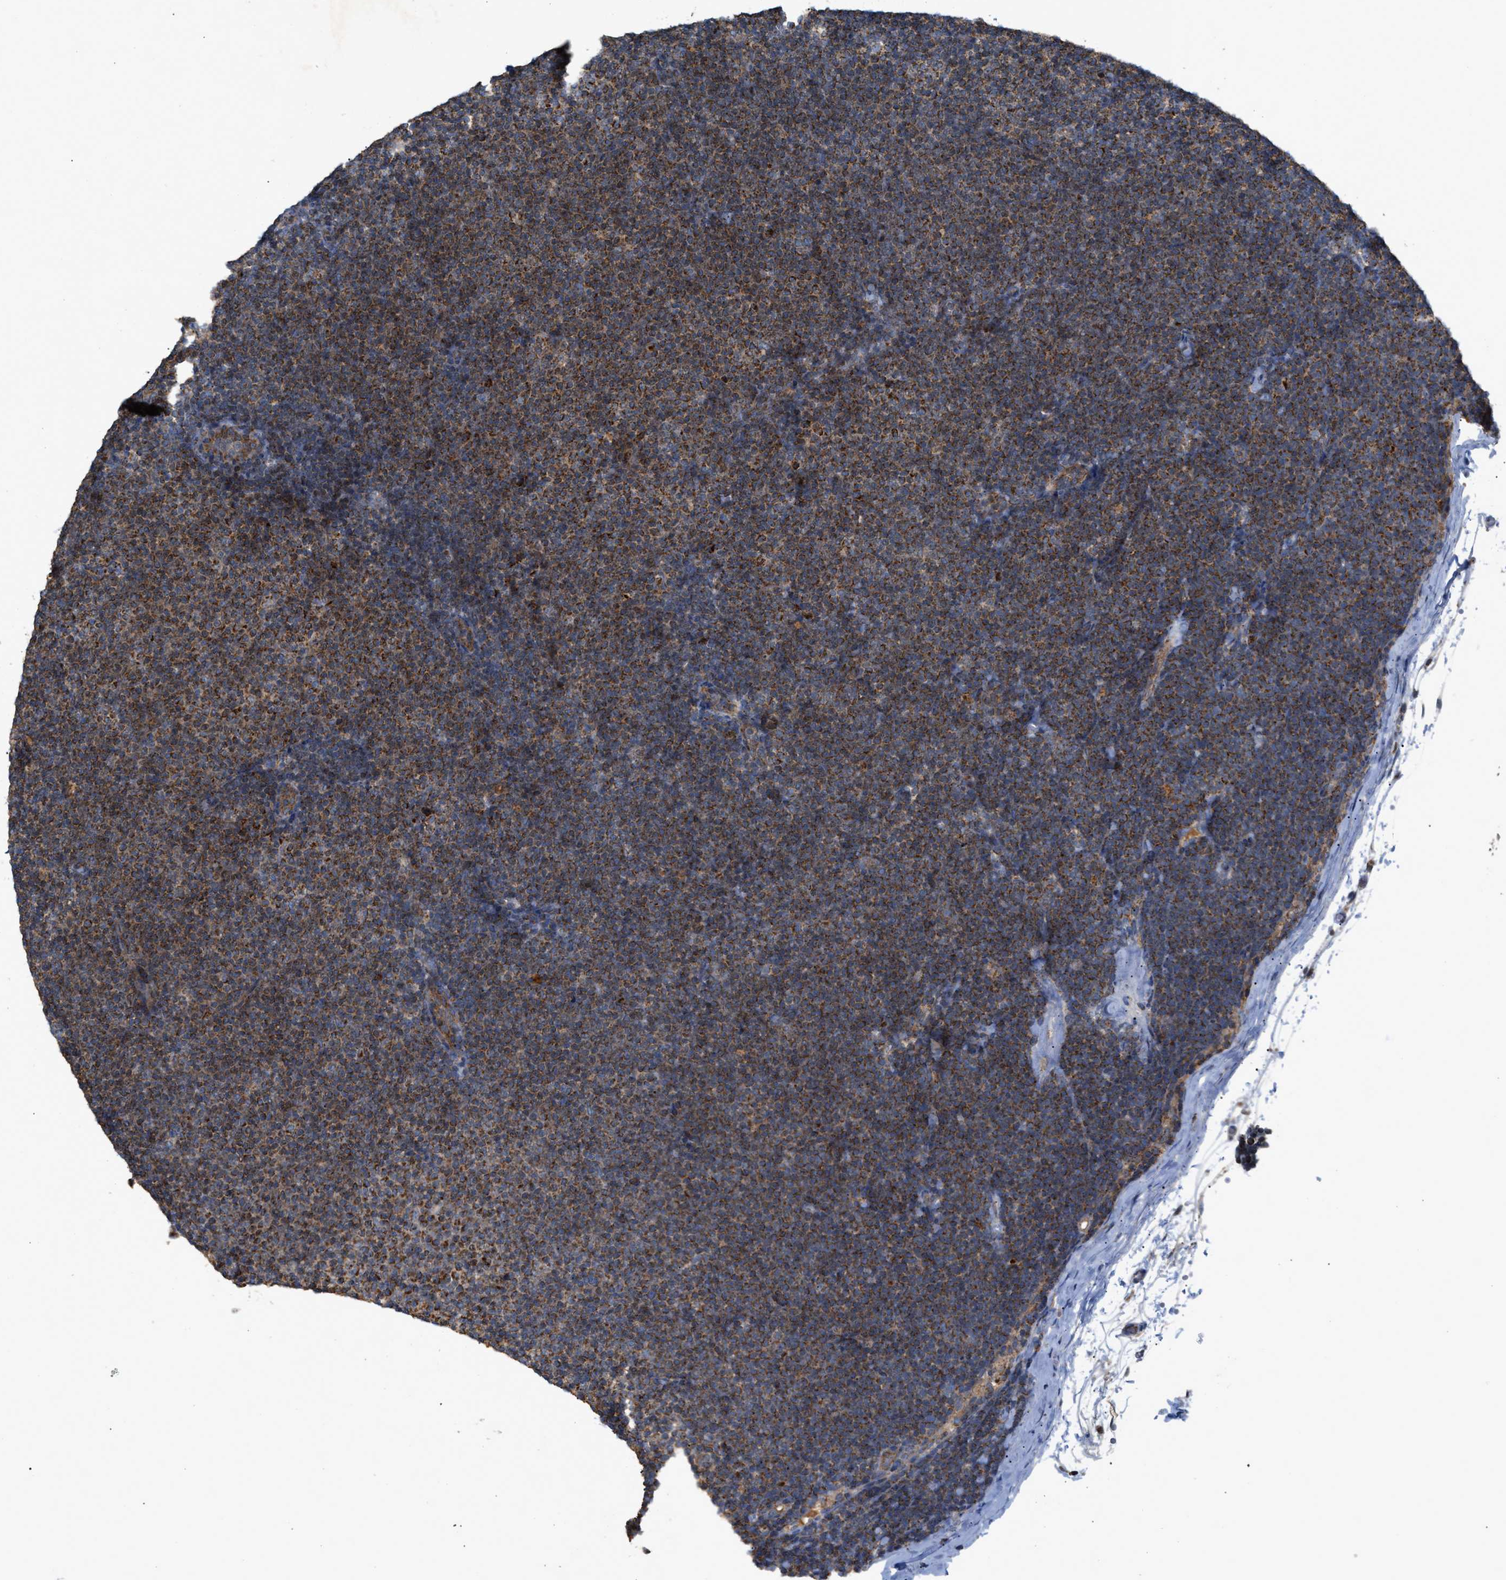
{"staining": {"intensity": "moderate", "quantity": ">75%", "location": "cytoplasmic/membranous"}, "tissue": "lymphoma", "cell_type": "Tumor cells", "image_type": "cancer", "snomed": [{"axis": "morphology", "description": "Malignant lymphoma, non-Hodgkin's type, Low grade"}, {"axis": "topography", "description": "Lymph node"}], "caption": "The photomicrograph displays staining of low-grade malignant lymphoma, non-Hodgkin's type, revealing moderate cytoplasmic/membranous protein positivity (brown color) within tumor cells.", "gene": "TACO1", "patient": {"sex": "female", "age": 53}}